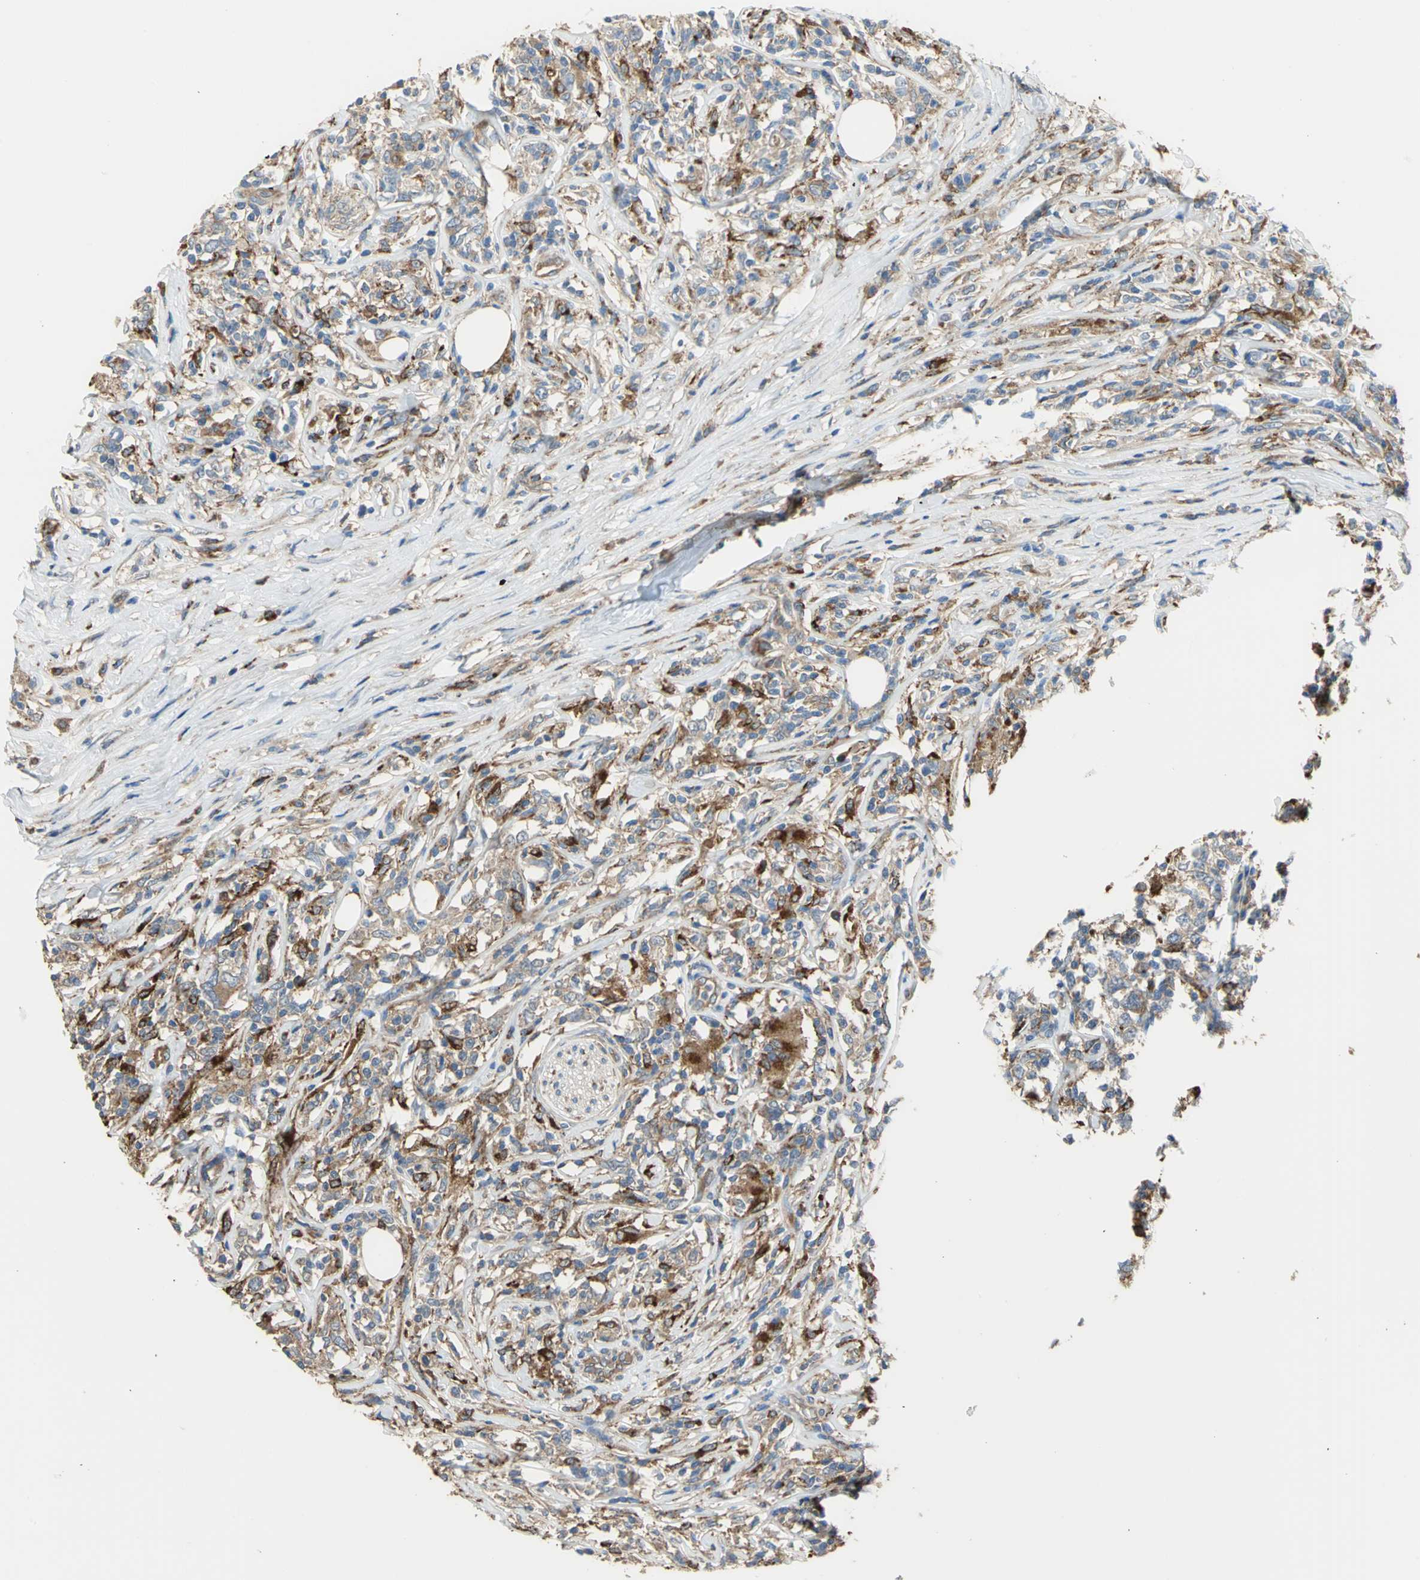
{"staining": {"intensity": "moderate", "quantity": "25%-75%", "location": "cytoplasmic/membranous"}, "tissue": "lymphoma", "cell_type": "Tumor cells", "image_type": "cancer", "snomed": [{"axis": "morphology", "description": "Malignant lymphoma, non-Hodgkin's type, High grade"}, {"axis": "topography", "description": "Lymph node"}], "caption": "DAB (3,3'-diaminobenzidine) immunohistochemical staining of lymphoma exhibits moderate cytoplasmic/membranous protein staining in approximately 25%-75% of tumor cells.", "gene": "DIAPH2", "patient": {"sex": "female", "age": 84}}